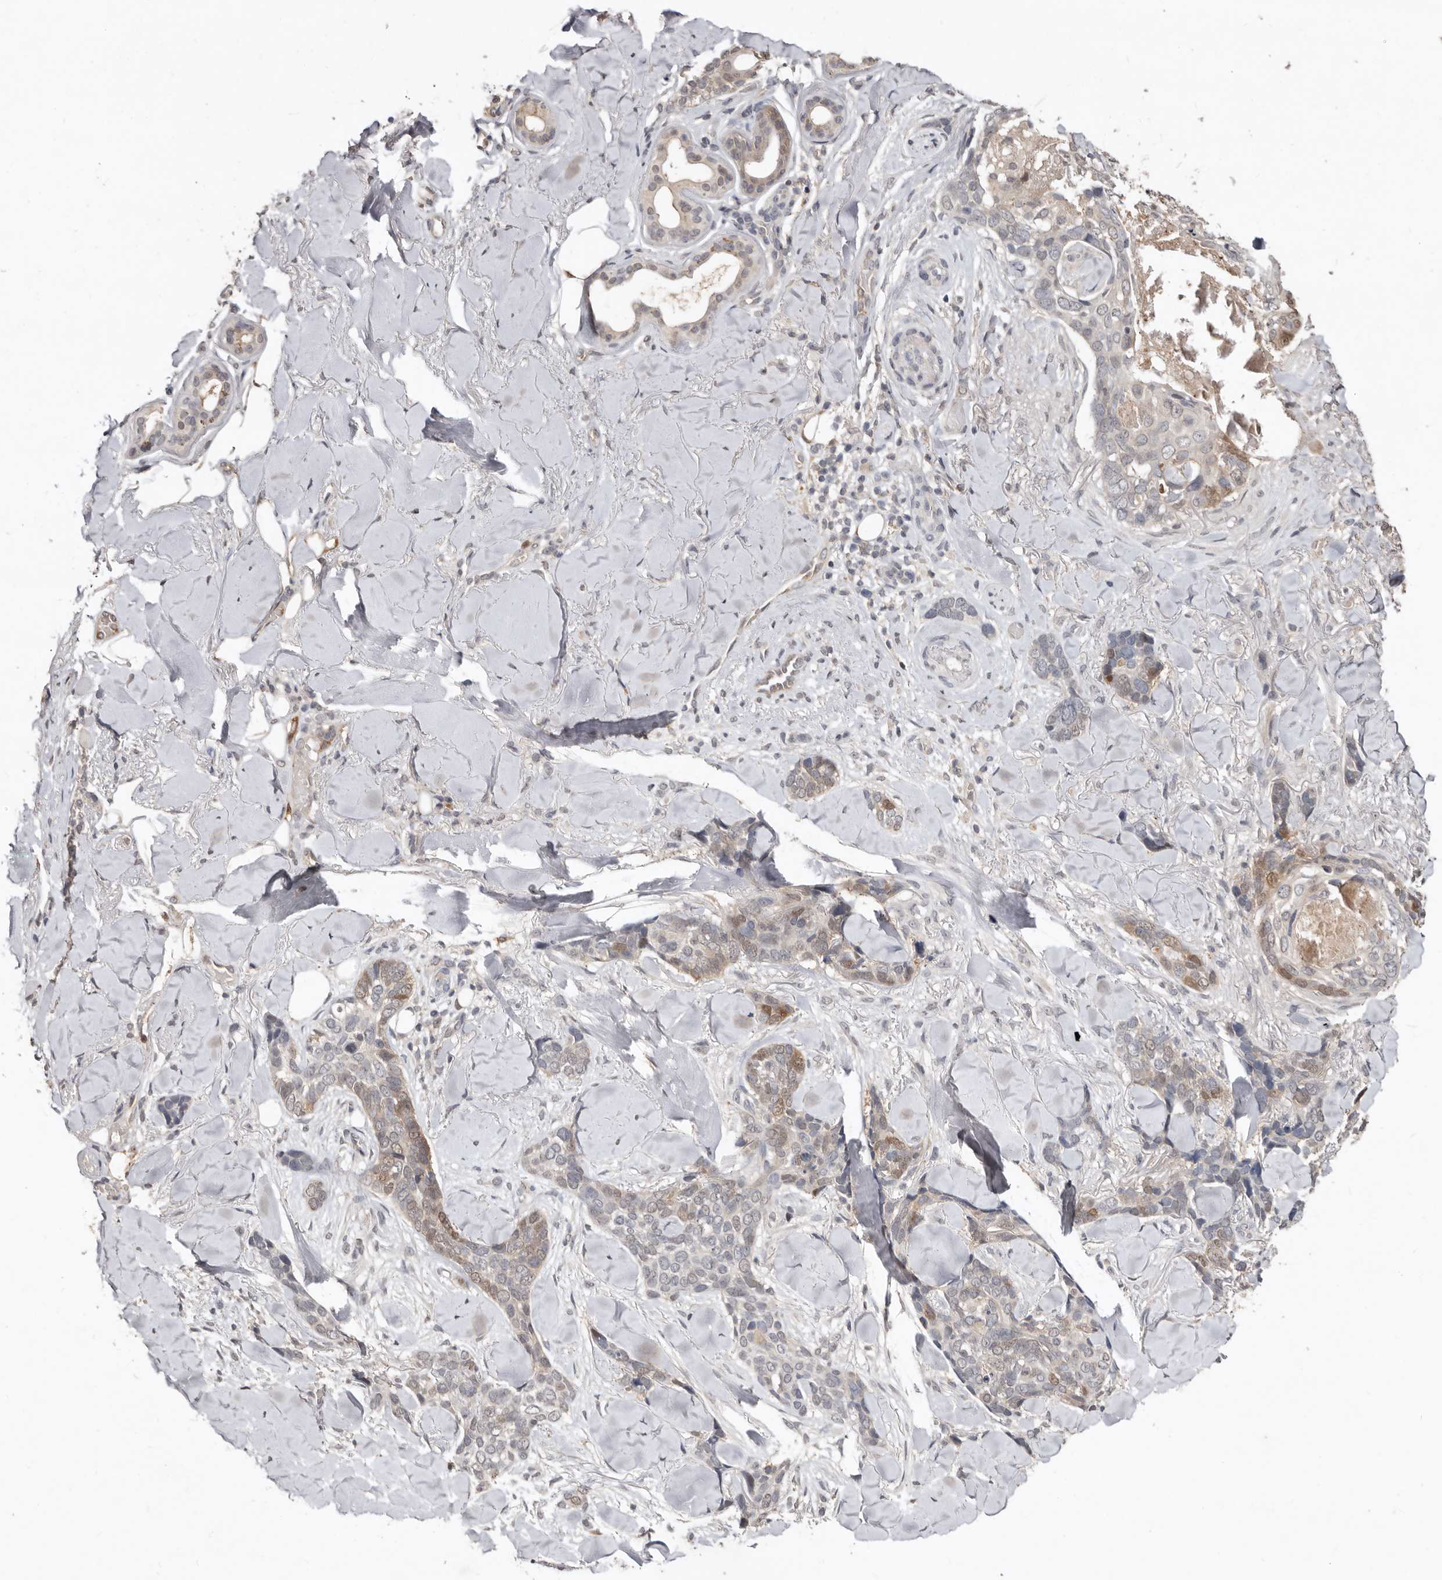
{"staining": {"intensity": "weak", "quantity": "<25%", "location": "cytoplasmic/membranous,nuclear"}, "tissue": "skin cancer", "cell_type": "Tumor cells", "image_type": "cancer", "snomed": [{"axis": "morphology", "description": "Basal cell carcinoma"}, {"axis": "topography", "description": "Skin"}], "caption": "Immunohistochemistry (IHC) photomicrograph of human basal cell carcinoma (skin) stained for a protein (brown), which exhibits no expression in tumor cells.", "gene": "SULT1E1", "patient": {"sex": "female", "age": 82}}